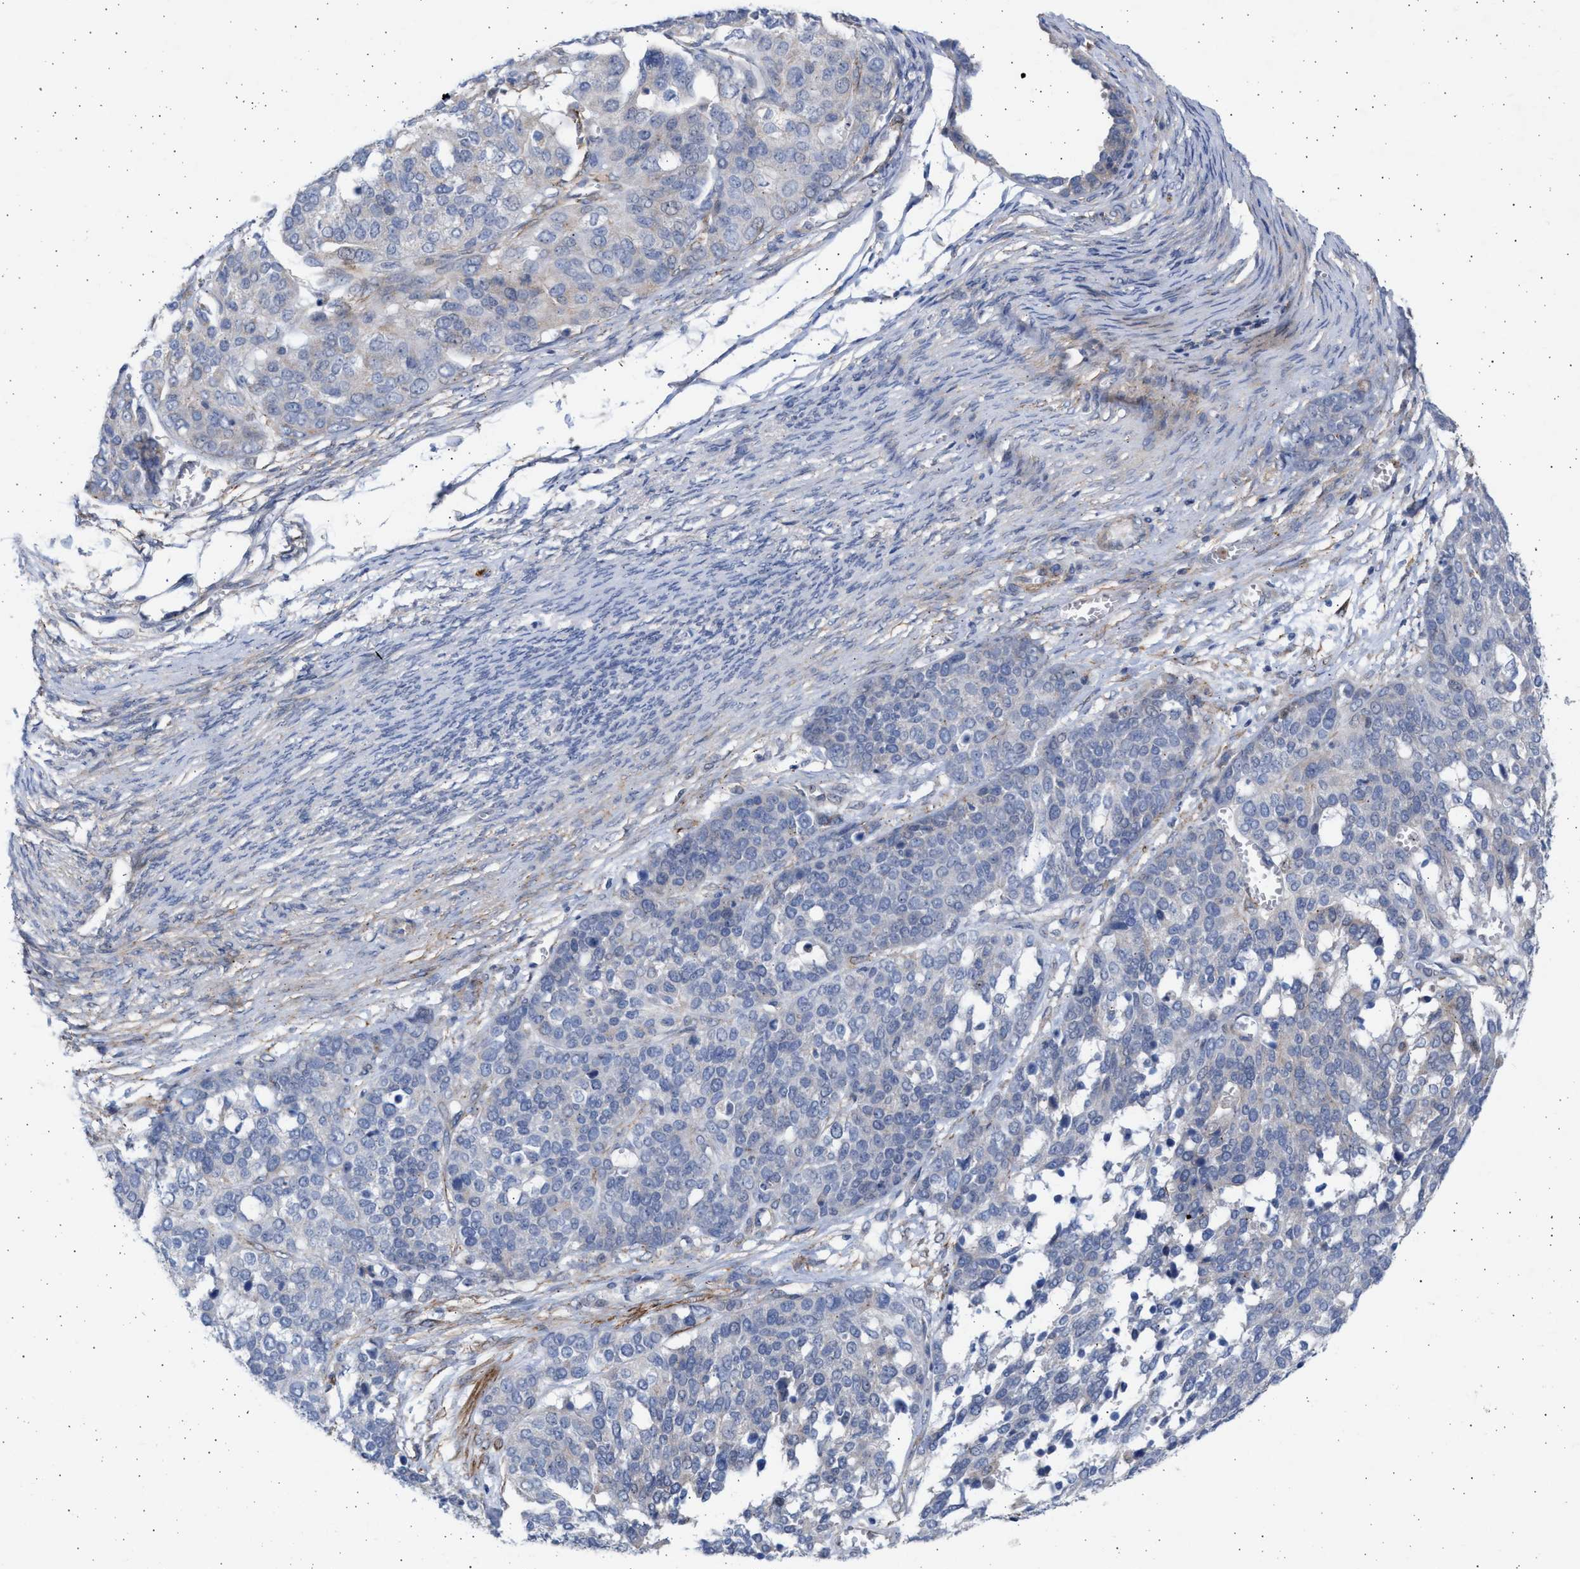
{"staining": {"intensity": "negative", "quantity": "none", "location": "none"}, "tissue": "ovarian cancer", "cell_type": "Tumor cells", "image_type": "cancer", "snomed": [{"axis": "morphology", "description": "Cystadenocarcinoma, serous, NOS"}, {"axis": "topography", "description": "Ovary"}], "caption": "An IHC micrograph of serous cystadenocarcinoma (ovarian) is shown. There is no staining in tumor cells of serous cystadenocarcinoma (ovarian).", "gene": "NBR1", "patient": {"sex": "female", "age": 44}}